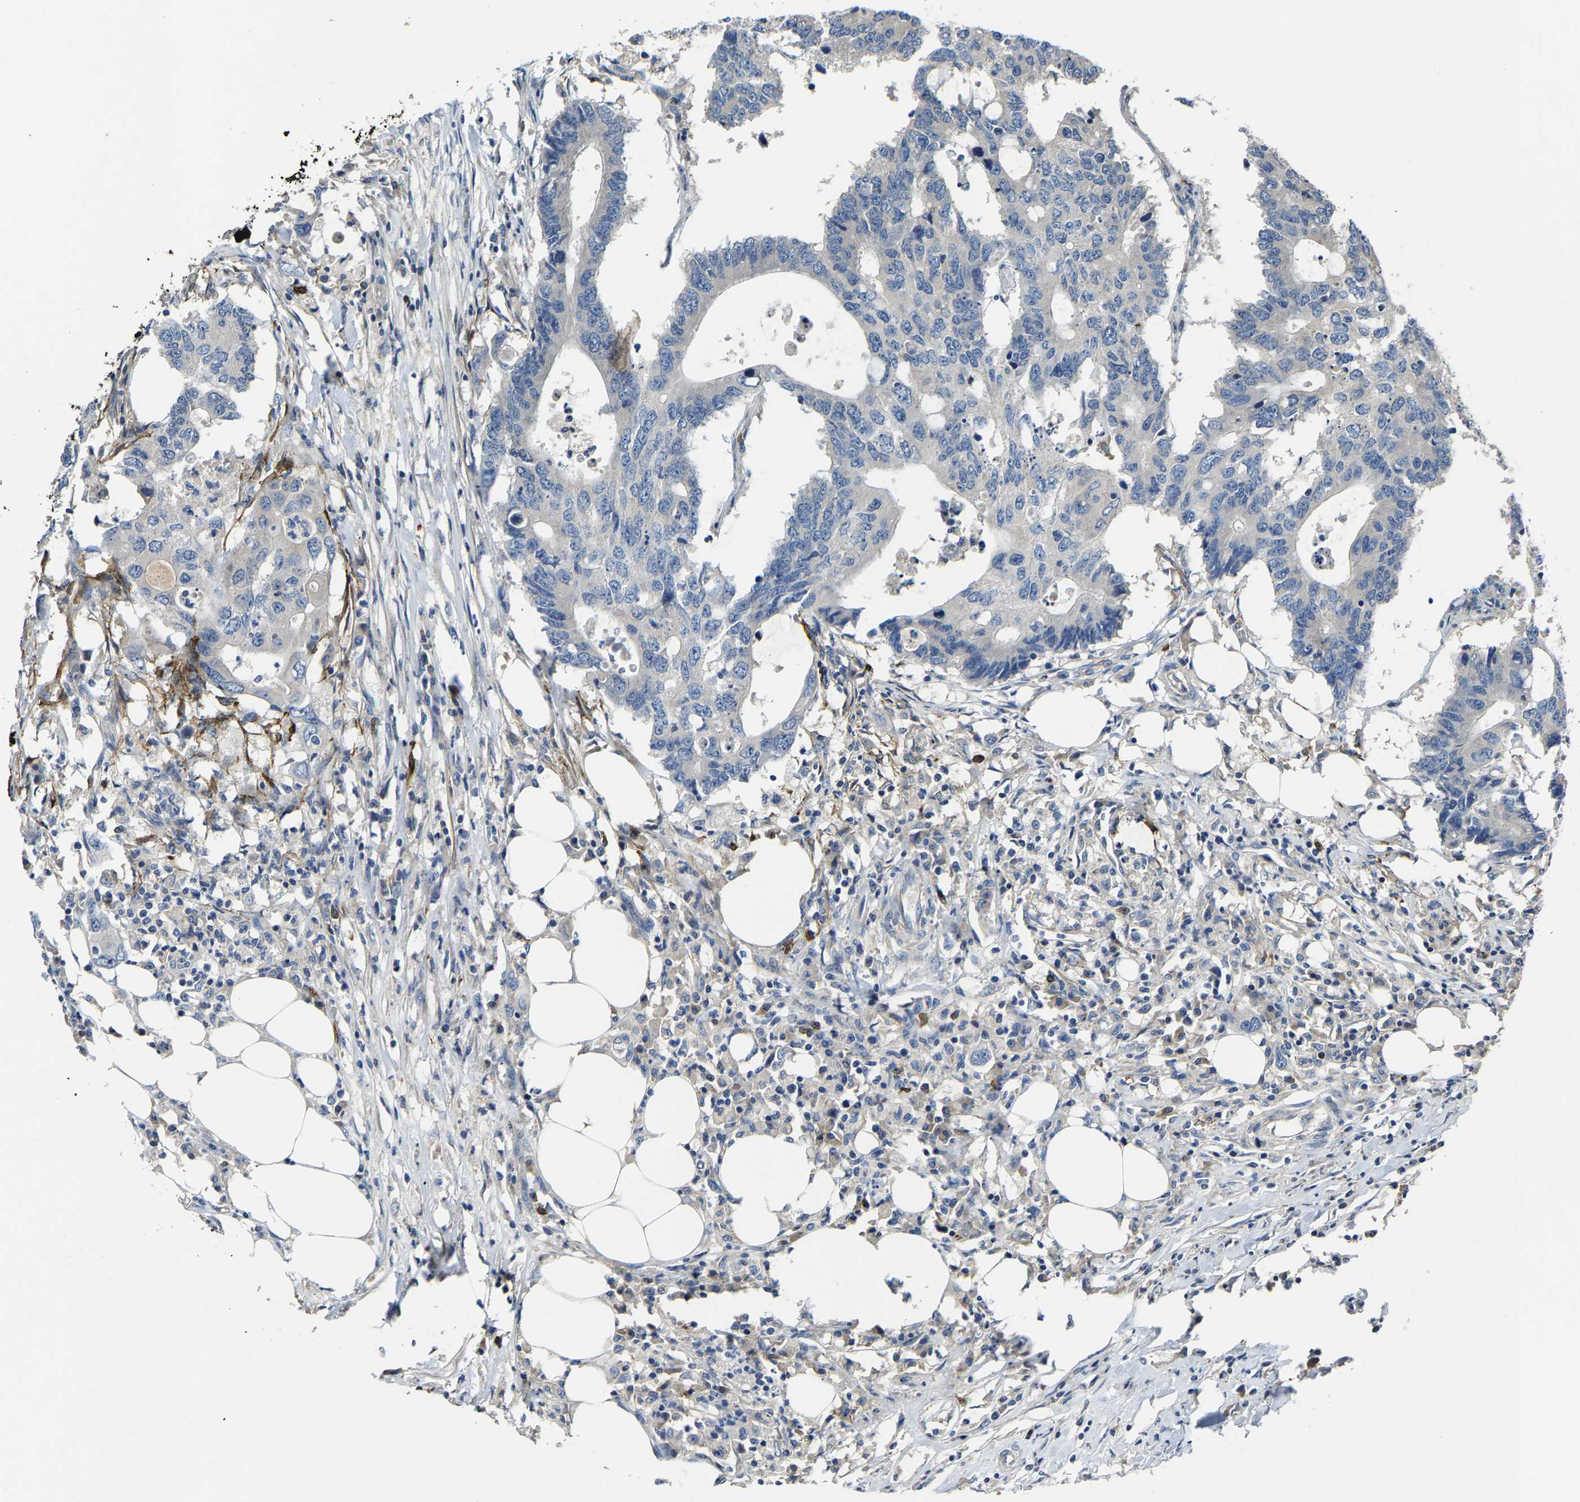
{"staining": {"intensity": "negative", "quantity": "none", "location": "none"}, "tissue": "colorectal cancer", "cell_type": "Tumor cells", "image_type": "cancer", "snomed": [{"axis": "morphology", "description": "Adenocarcinoma, NOS"}, {"axis": "topography", "description": "Colon"}], "caption": "Colorectal adenocarcinoma stained for a protein using immunohistochemistry (IHC) shows no expression tumor cells.", "gene": "AGBL3", "patient": {"sex": "male", "age": 71}}